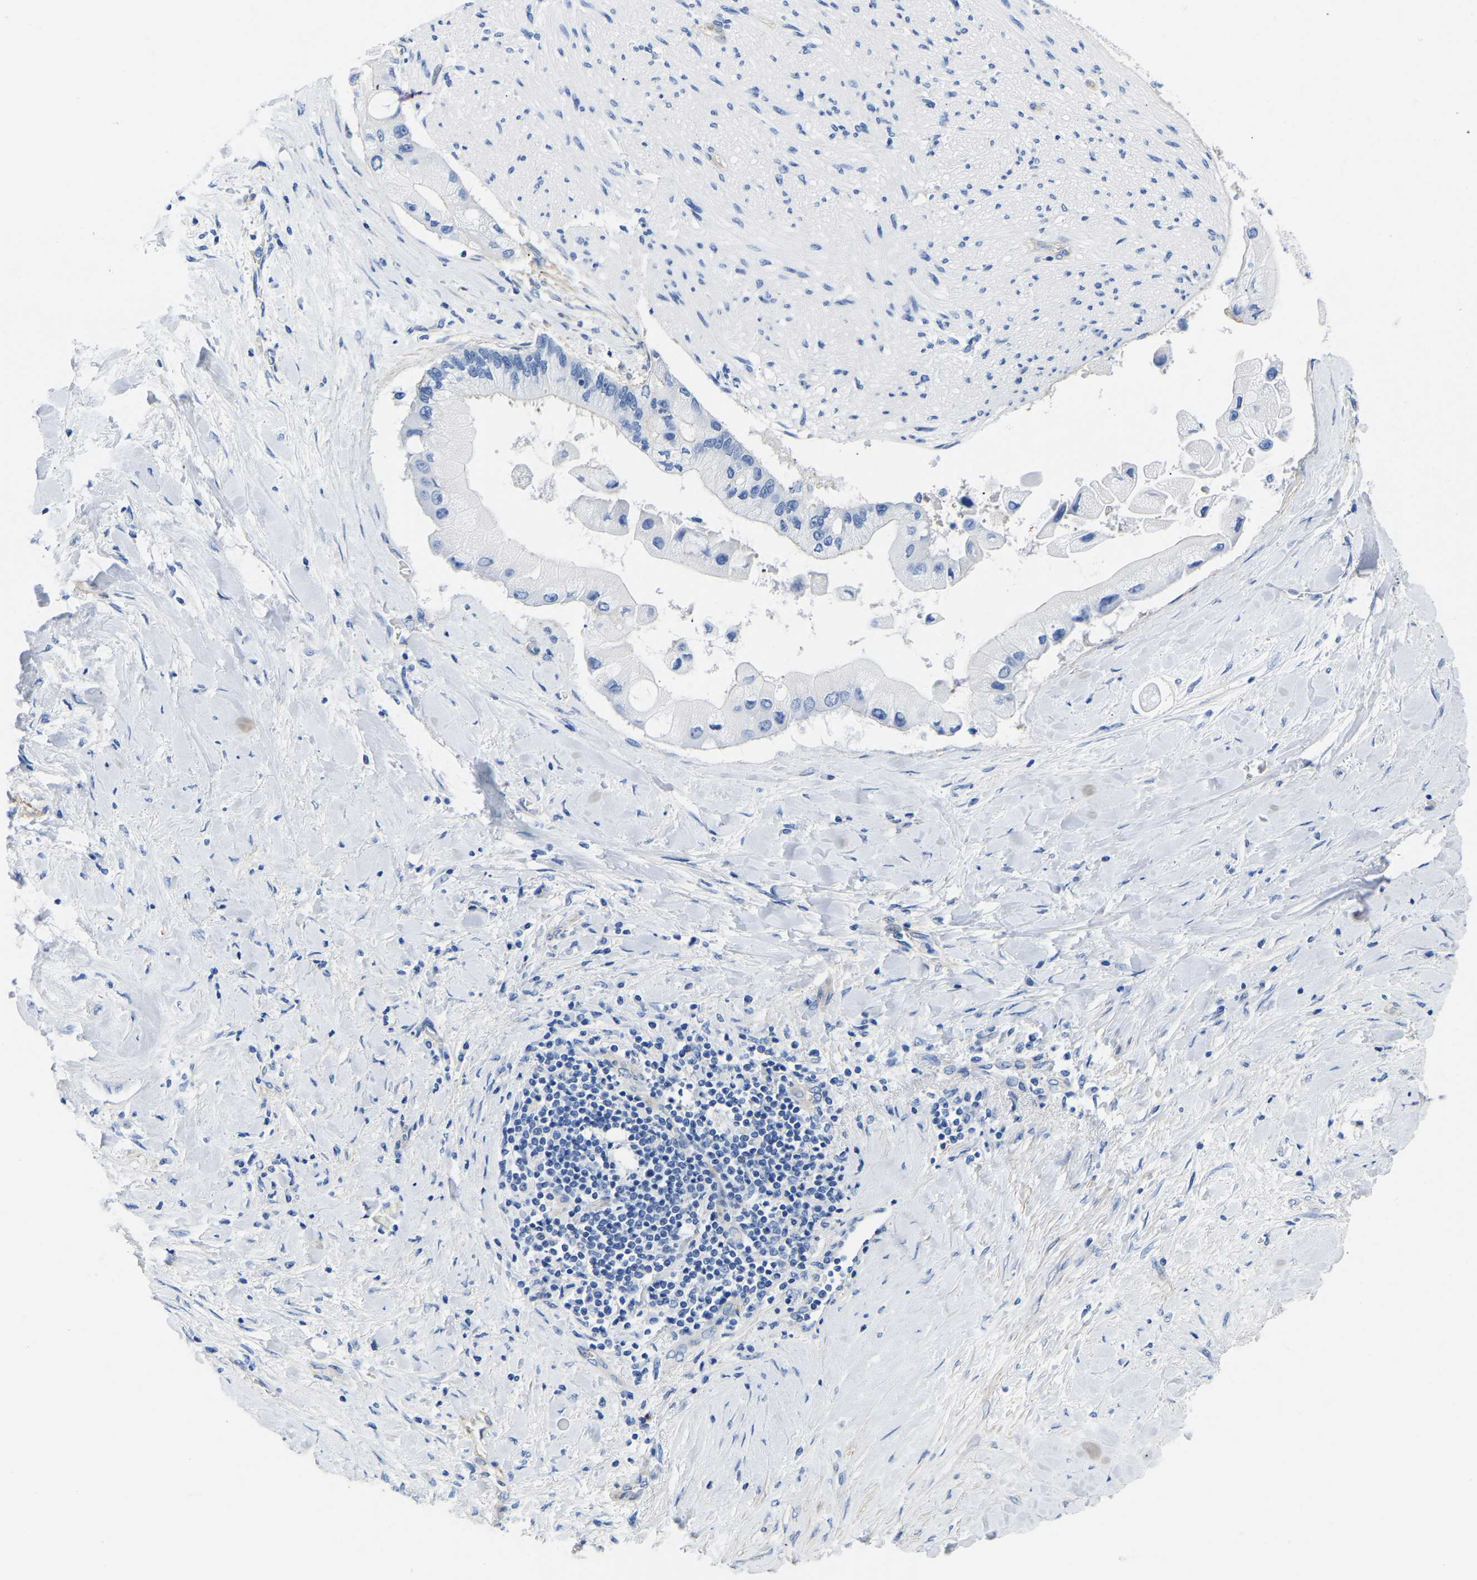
{"staining": {"intensity": "negative", "quantity": "none", "location": "none"}, "tissue": "liver cancer", "cell_type": "Tumor cells", "image_type": "cancer", "snomed": [{"axis": "morphology", "description": "Cholangiocarcinoma"}, {"axis": "topography", "description": "Liver"}], "caption": "Liver cholangiocarcinoma was stained to show a protein in brown. There is no significant positivity in tumor cells.", "gene": "UPK3A", "patient": {"sex": "male", "age": 50}}